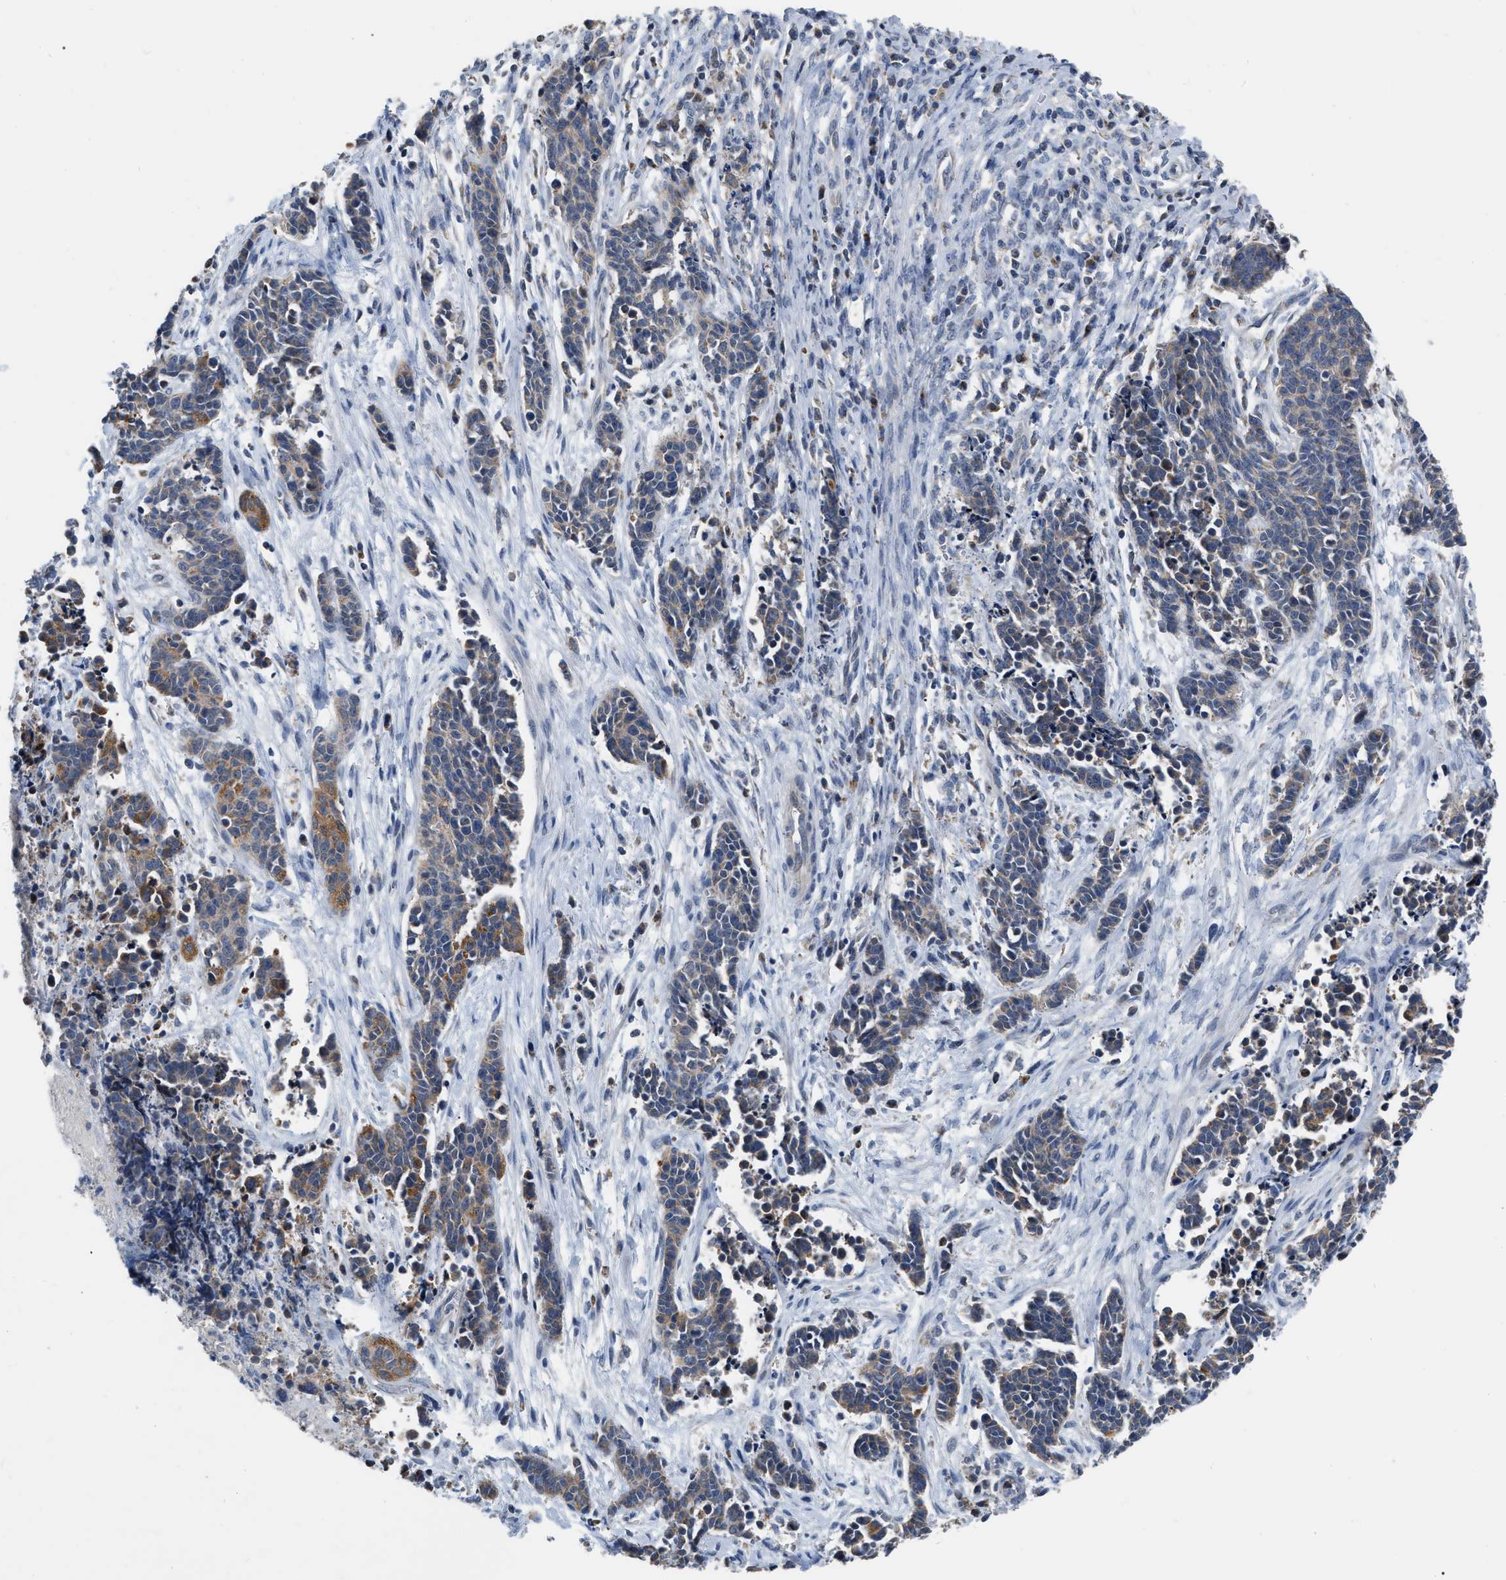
{"staining": {"intensity": "moderate", "quantity": "25%-75%", "location": "cytoplasmic/membranous"}, "tissue": "cervical cancer", "cell_type": "Tumor cells", "image_type": "cancer", "snomed": [{"axis": "morphology", "description": "Squamous cell carcinoma, NOS"}, {"axis": "topography", "description": "Cervix"}], "caption": "This micrograph shows squamous cell carcinoma (cervical) stained with immunohistochemistry to label a protein in brown. The cytoplasmic/membranous of tumor cells show moderate positivity for the protein. Nuclei are counter-stained blue.", "gene": "DDX56", "patient": {"sex": "female", "age": 35}}